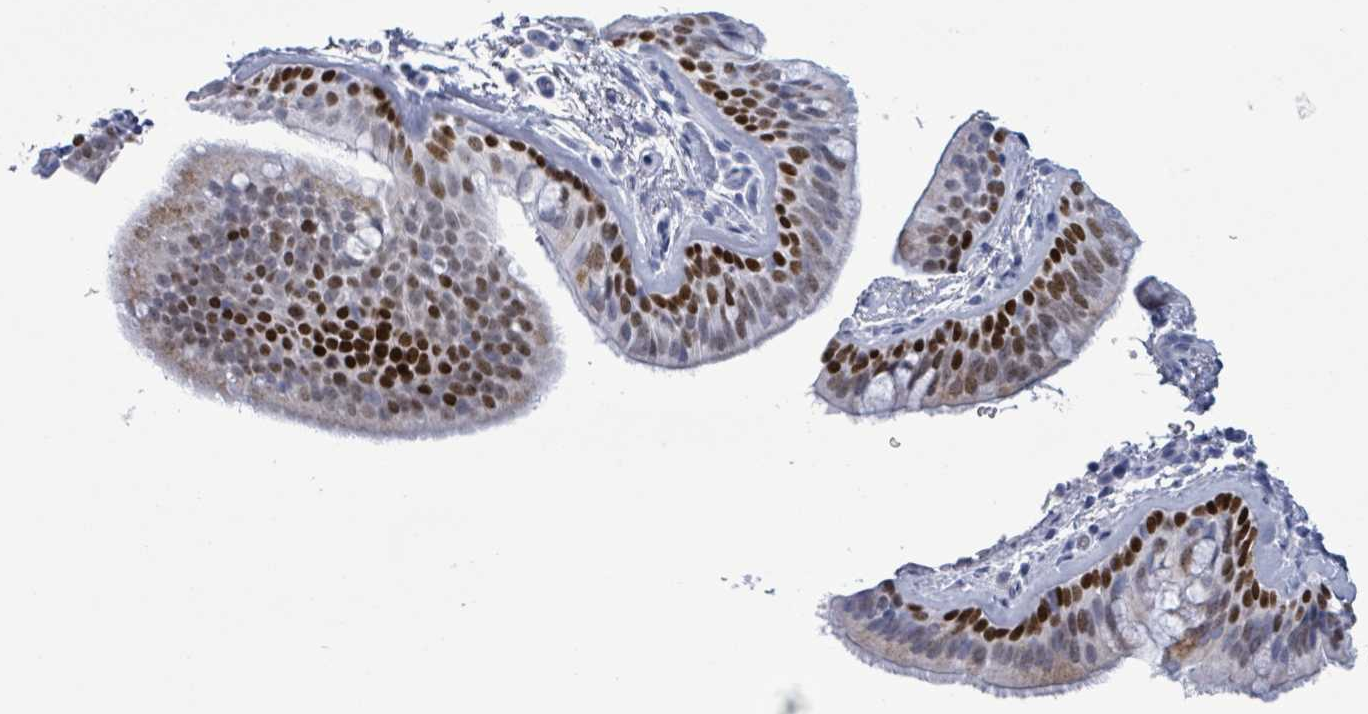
{"staining": {"intensity": "negative", "quantity": "none", "location": "none"}, "tissue": "adipose tissue", "cell_type": "Adipocytes", "image_type": "normal", "snomed": [{"axis": "morphology", "description": "Normal tissue, NOS"}, {"axis": "topography", "description": "Cartilage tissue"}, {"axis": "topography", "description": "Bronchus"}], "caption": "Image shows no protein positivity in adipocytes of unremarkable adipose tissue. (DAB IHC with hematoxylin counter stain).", "gene": "NKX2", "patient": {"sex": "female", "age": 72}}